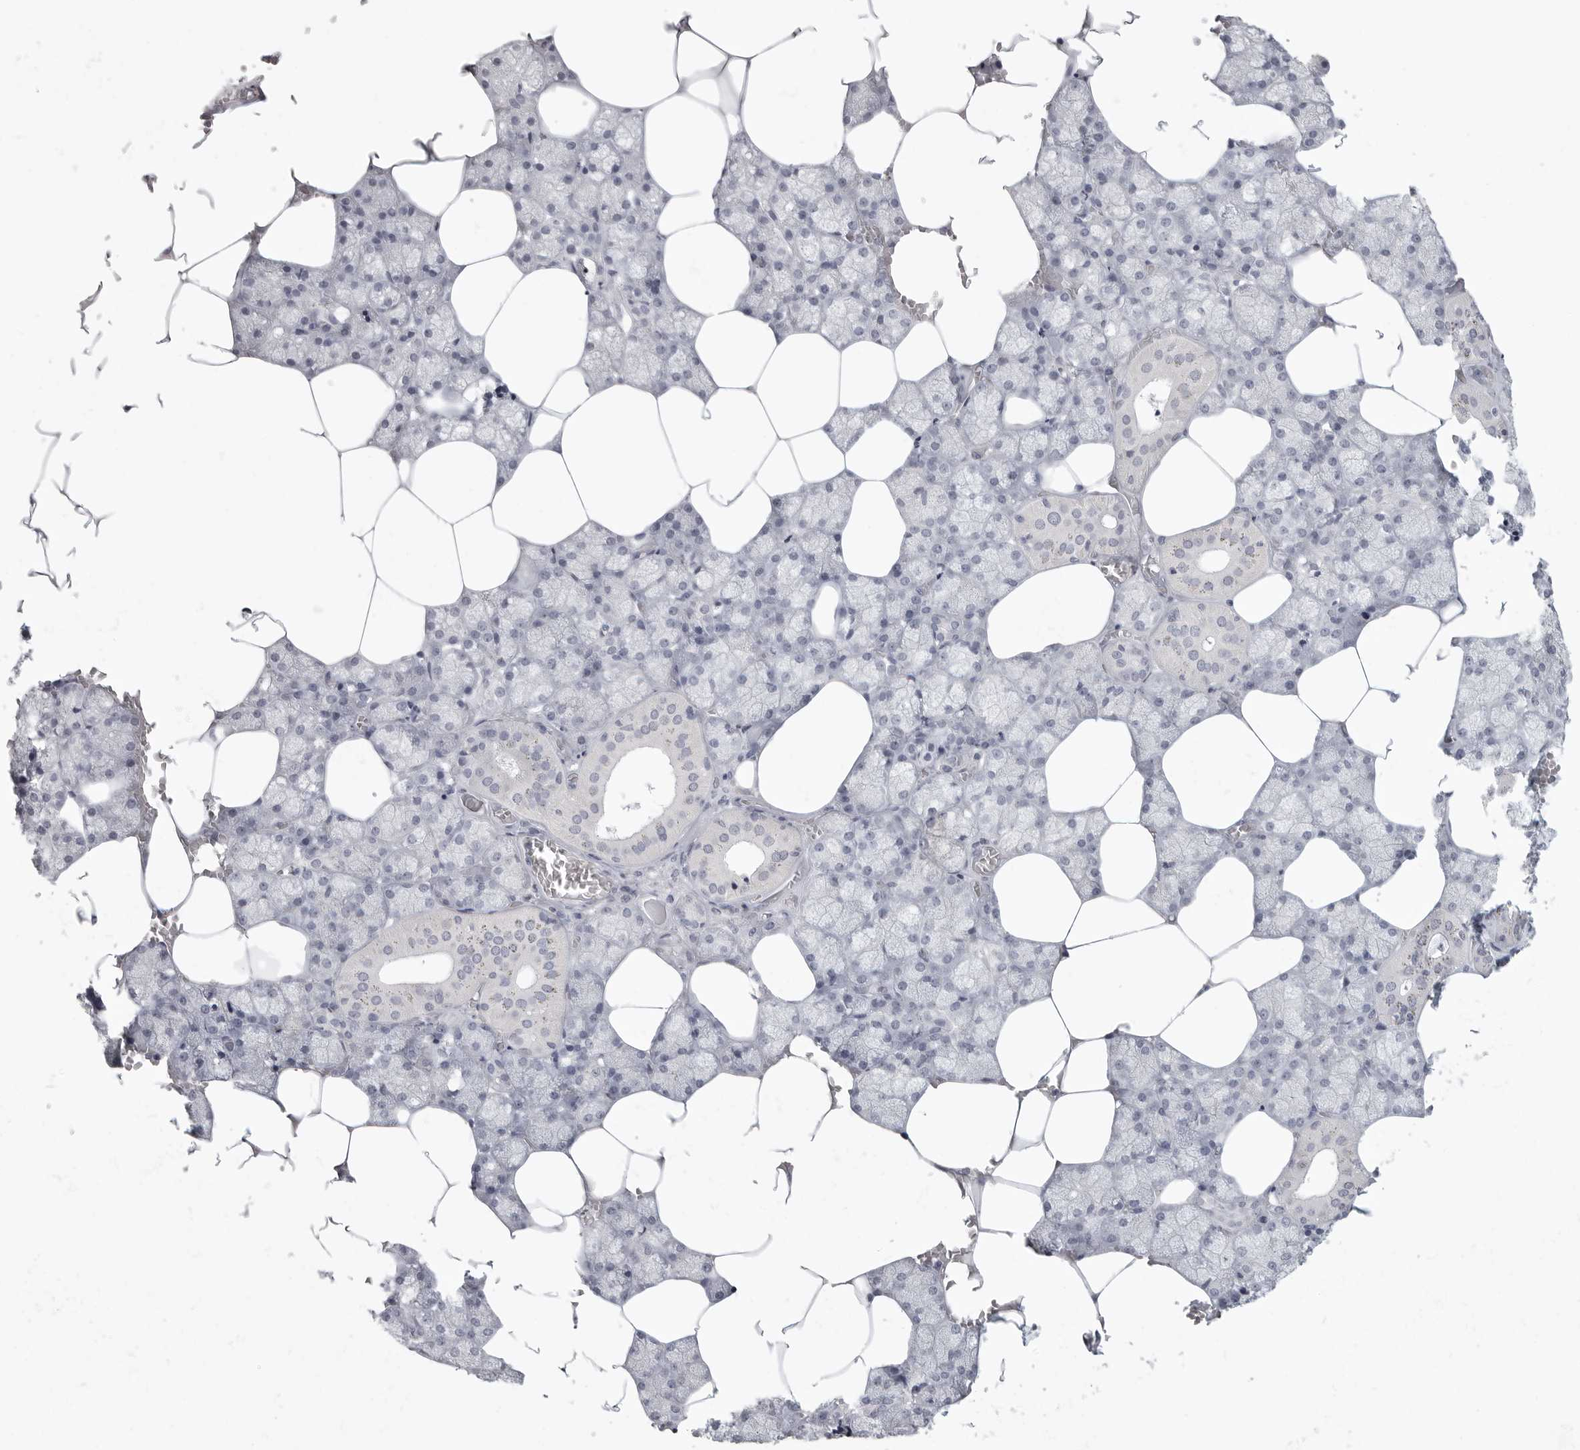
{"staining": {"intensity": "strong", "quantity": "<25%", "location": "cytoplasmic/membranous"}, "tissue": "salivary gland", "cell_type": "Glandular cells", "image_type": "normal", "snomed": [{"axis": "morphology", "description": "Normal tissue, NOS"}, {"axis": "topography", "description": "Salivary gland"}], "caption": "Strong cytoplasmic/membranous expression is identified in approximately <25% of glandular cells in normal salivary gland. (Brightfield microscopy of DAB IHC at high magnification).", "gene": "HMGCS2", "patient": {"sex": "male", "age": 62}}